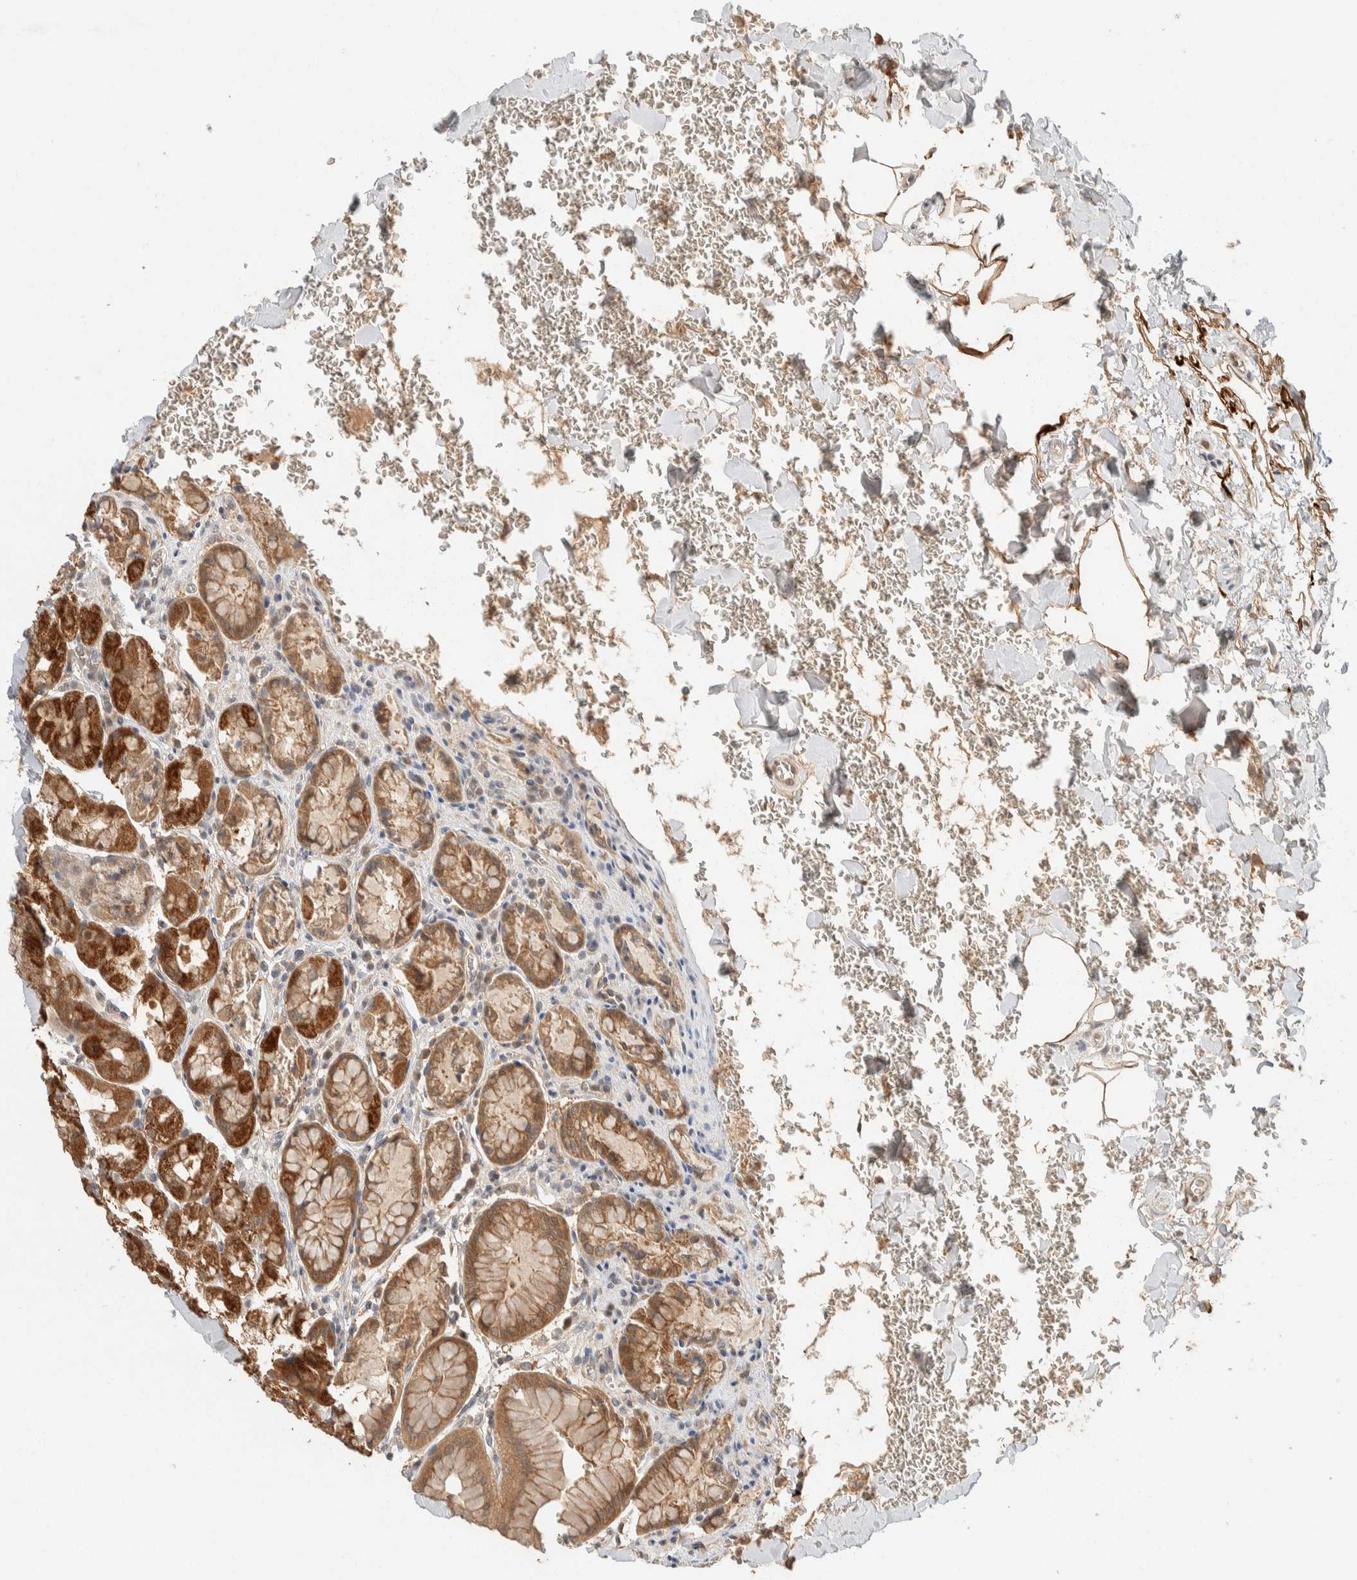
{"staining": {"intensity": "strong", "quantity": ">75%", "location": "cytoplasmic/membranous"}, "tissue": "stomach", "cell_type": "Glandular cells", "image_type": "normal", "snomed": [{"axis": "morphology", "description": "Normal tissue, NOS"}, {"axis": "topography", "description": "Stomach"}], "caption": "A high amount of strong cytoplasmic/membranous staining is identified in about >75% of glandular cells in benign stomach. Nuclei are stained in blue.", "gene": "ZNF567", "patient": {"sex": "male", "age": 42}}